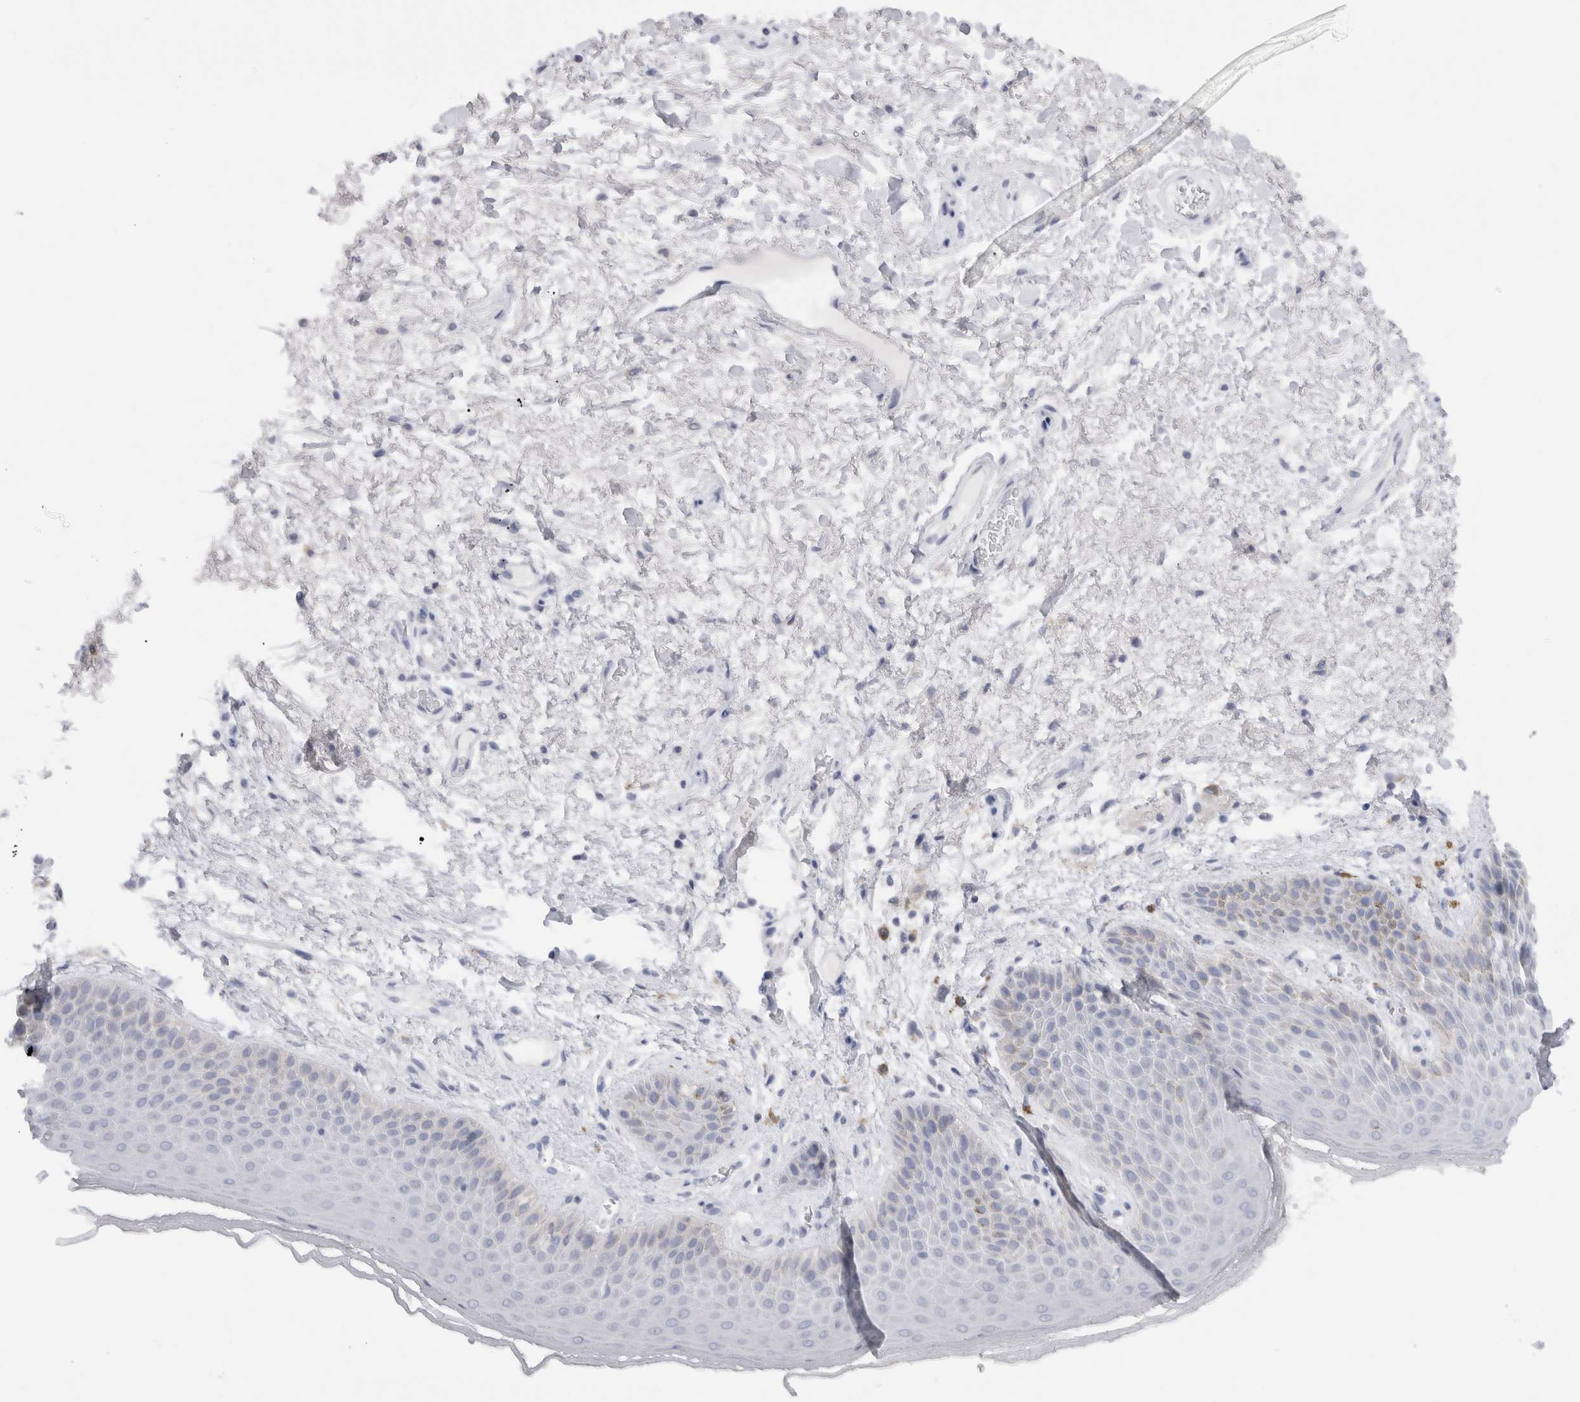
{"staining": {"intensity": "negative", "quantity": "none", "location": "none"}, "tissue": "skin", "cell_type": "Epidermal cells", "image_type": "normal", "snomed": [{"axis": "morphology", "description": "Normal tissue, NOS"}, {"axis": "topography", "description": "Anal"}], "caption": "This photomicrograph is of benign skin stained with immunohistochemistry to label a protein in brown with the nuclei are counter-stained blue. There is no staining in epidermal cells.", "gene": "C9orf50", "patient": {"sex": "male", "age": 74}}